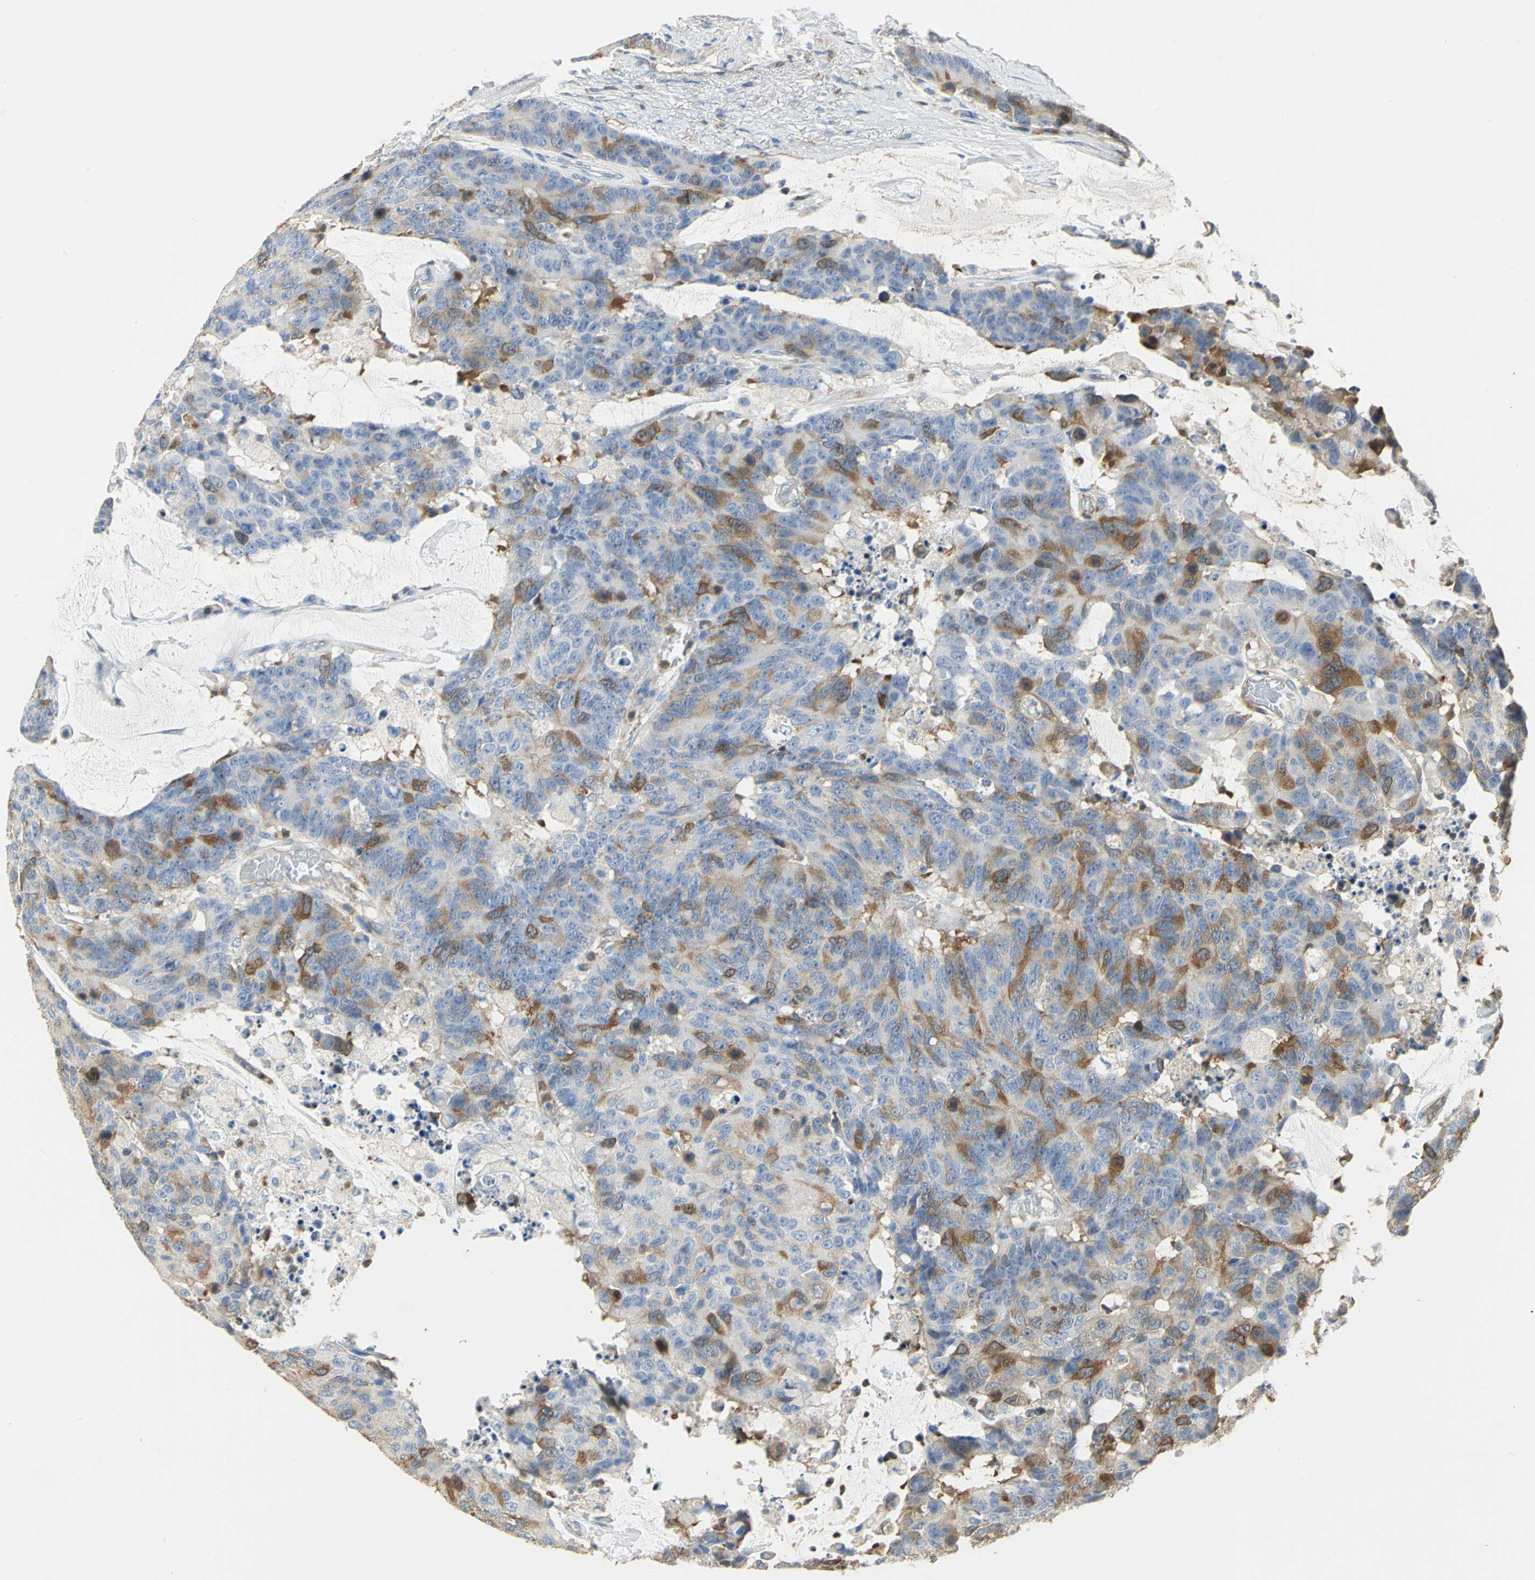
{"staining": {"intensity": "moderate", "quantity": "25%-75%", "location": "cytoplasmic/membranous"}, "tissue": "colorectal cancer", "cell_type": "Tumor cells", "image_type": "cancer", "snomed": [{"axis": "morphology", "description": "Adenocarcinoma, NOS"}, {"axis": "topography", "description": "Colon"}], "caption": "Protein expression analysis of colorectal cancer (adenocarcinoma) demonstrates moderate cytoplasmic/membranous expression in approximately 25%-75% of tumor cells. (Stains: DAB in brown, nuclei in blue, Microscopy: brightfield microscopy at high magnification).", "gene": "DLGAP5", "patient": {"sex": "female", "age": 86}}